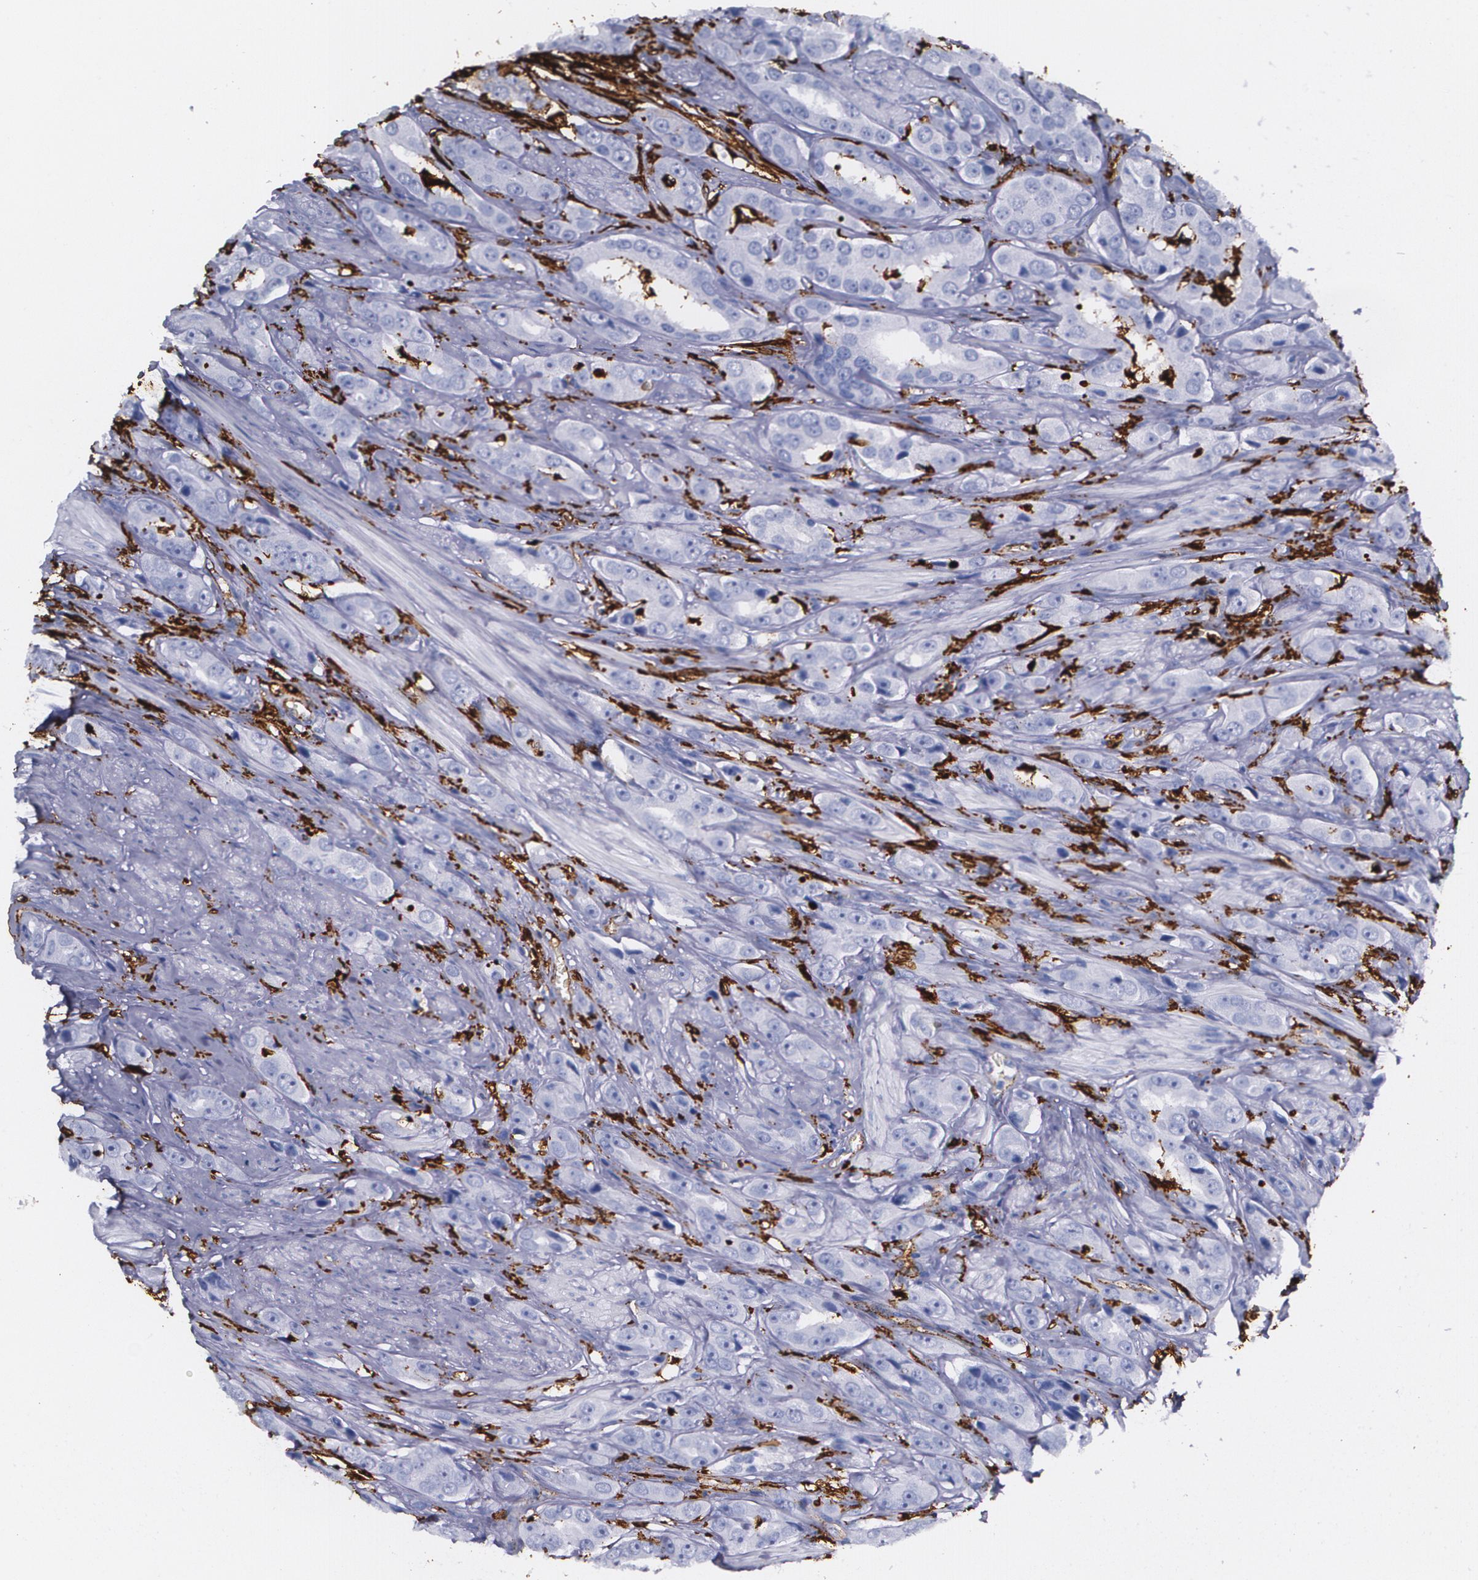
{"staining": {"intensity": "weak", "quantity": "<25%", "location": "cytoplasmic/membranous"}, "tissue": "prostate cancer", "cell_type": "Tumor cells", "image_type": "cancer", "snomed": [{"axis": "morphology", "description": "Adenocarcinoma, Medium grade"}, {"axis": "topography", "description": "Prostate"}], "caption": "This is an immunohistochemistry histopathology image of human prostate medium-grade adenocarcinoma. There is no staining in tumor cells.", "gene": "HLA-DRA", "patient": {"sex": "male", "age": 53}}